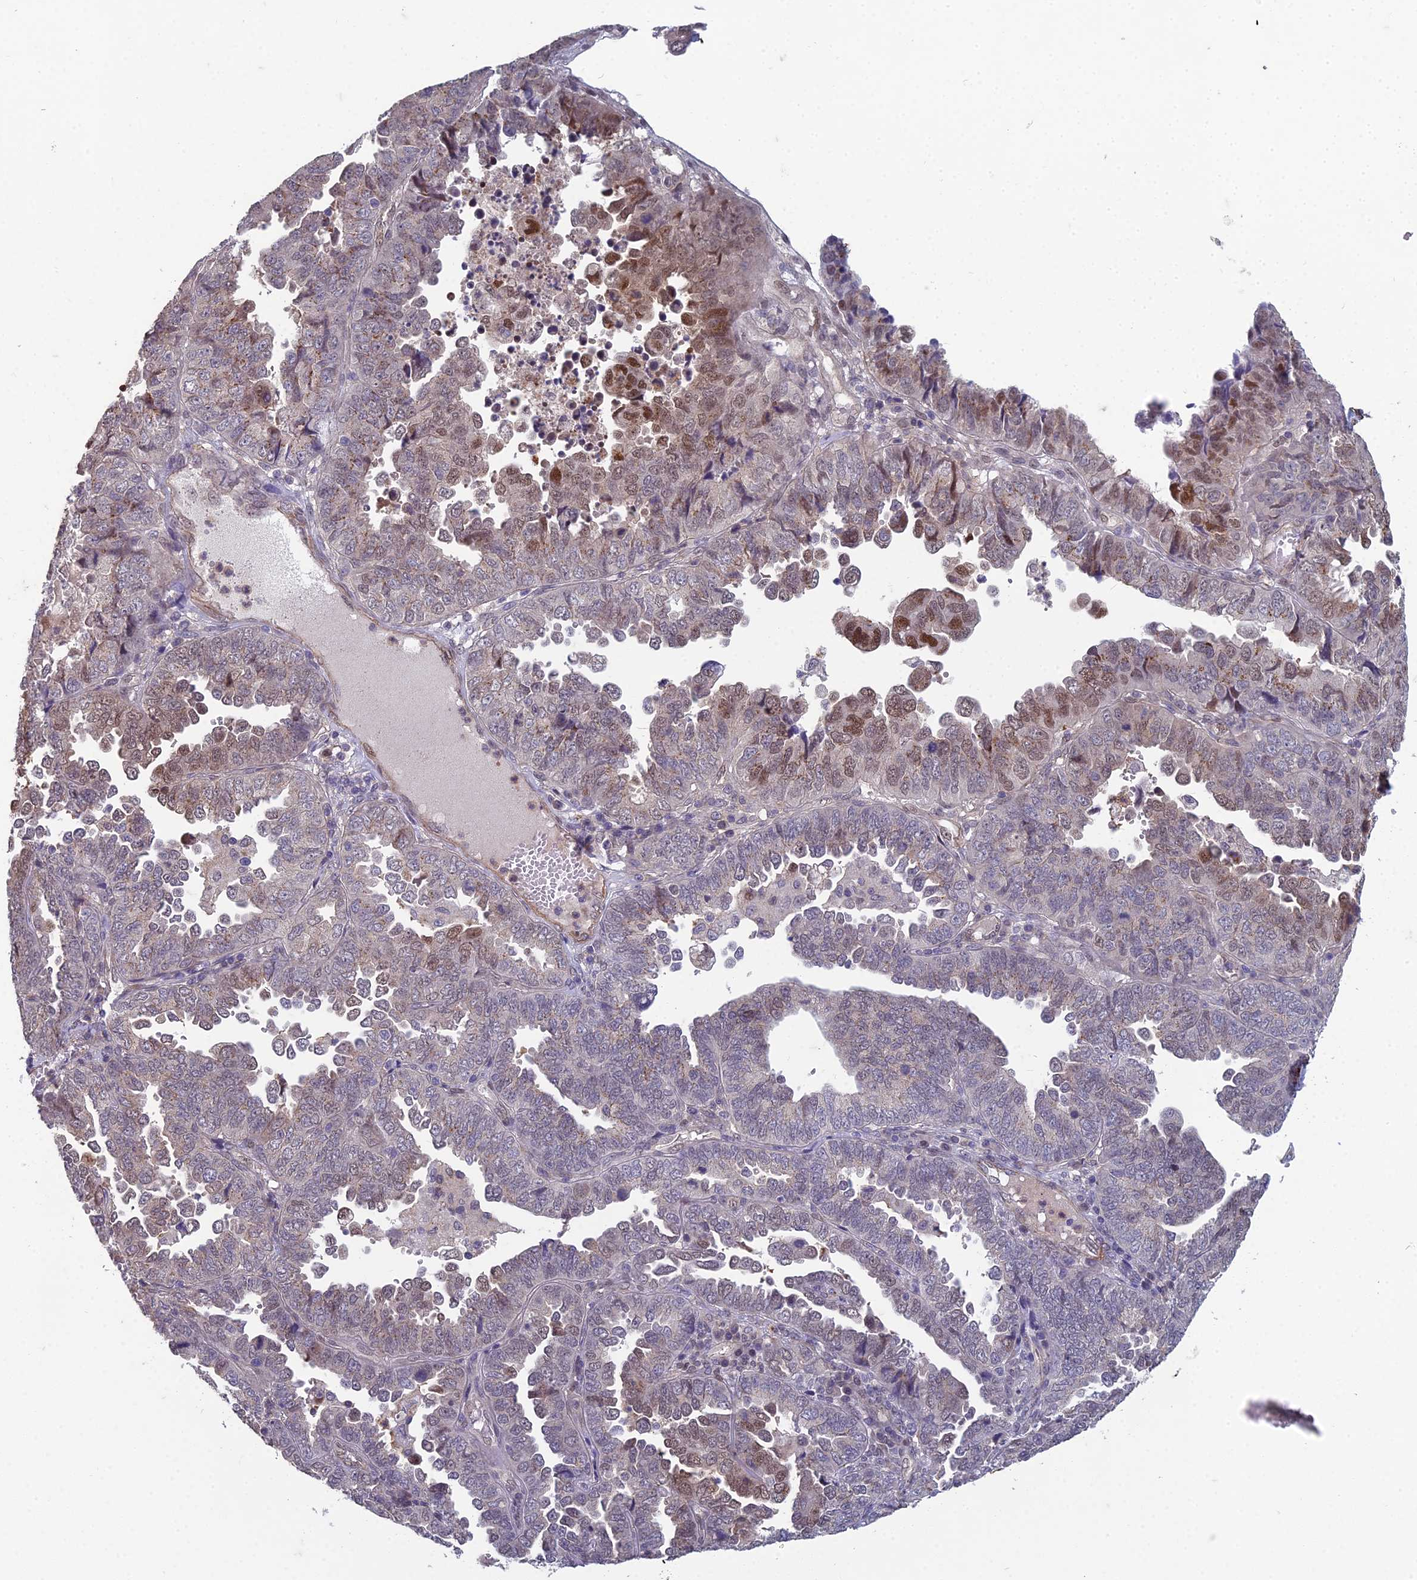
{"staining": {"intensity": "moderate", "quantity": "<25%", "location": "nuclear"}, "tissue": "endometrial cancer", "cell_type": "Tumor cells", "image_type": "cancer", "snomed": [{"axis": "morphology", "description": "Adenocarcinoma, NOS"}, {"axis": "topography", "description": "Endometrium"}], "caption": "Moderate nuclear protein expression is seen in approximately <25% of tumor cells in adenocarcinoma (endometrial). Using DAB (3,3'-diaminobenzidine) (brown) and hematoxylin (blue) stains, captured at high magnification using brightfield microscopy.", "gene": "ZNF626", "patient": {"sex": "female", "age": 79}}